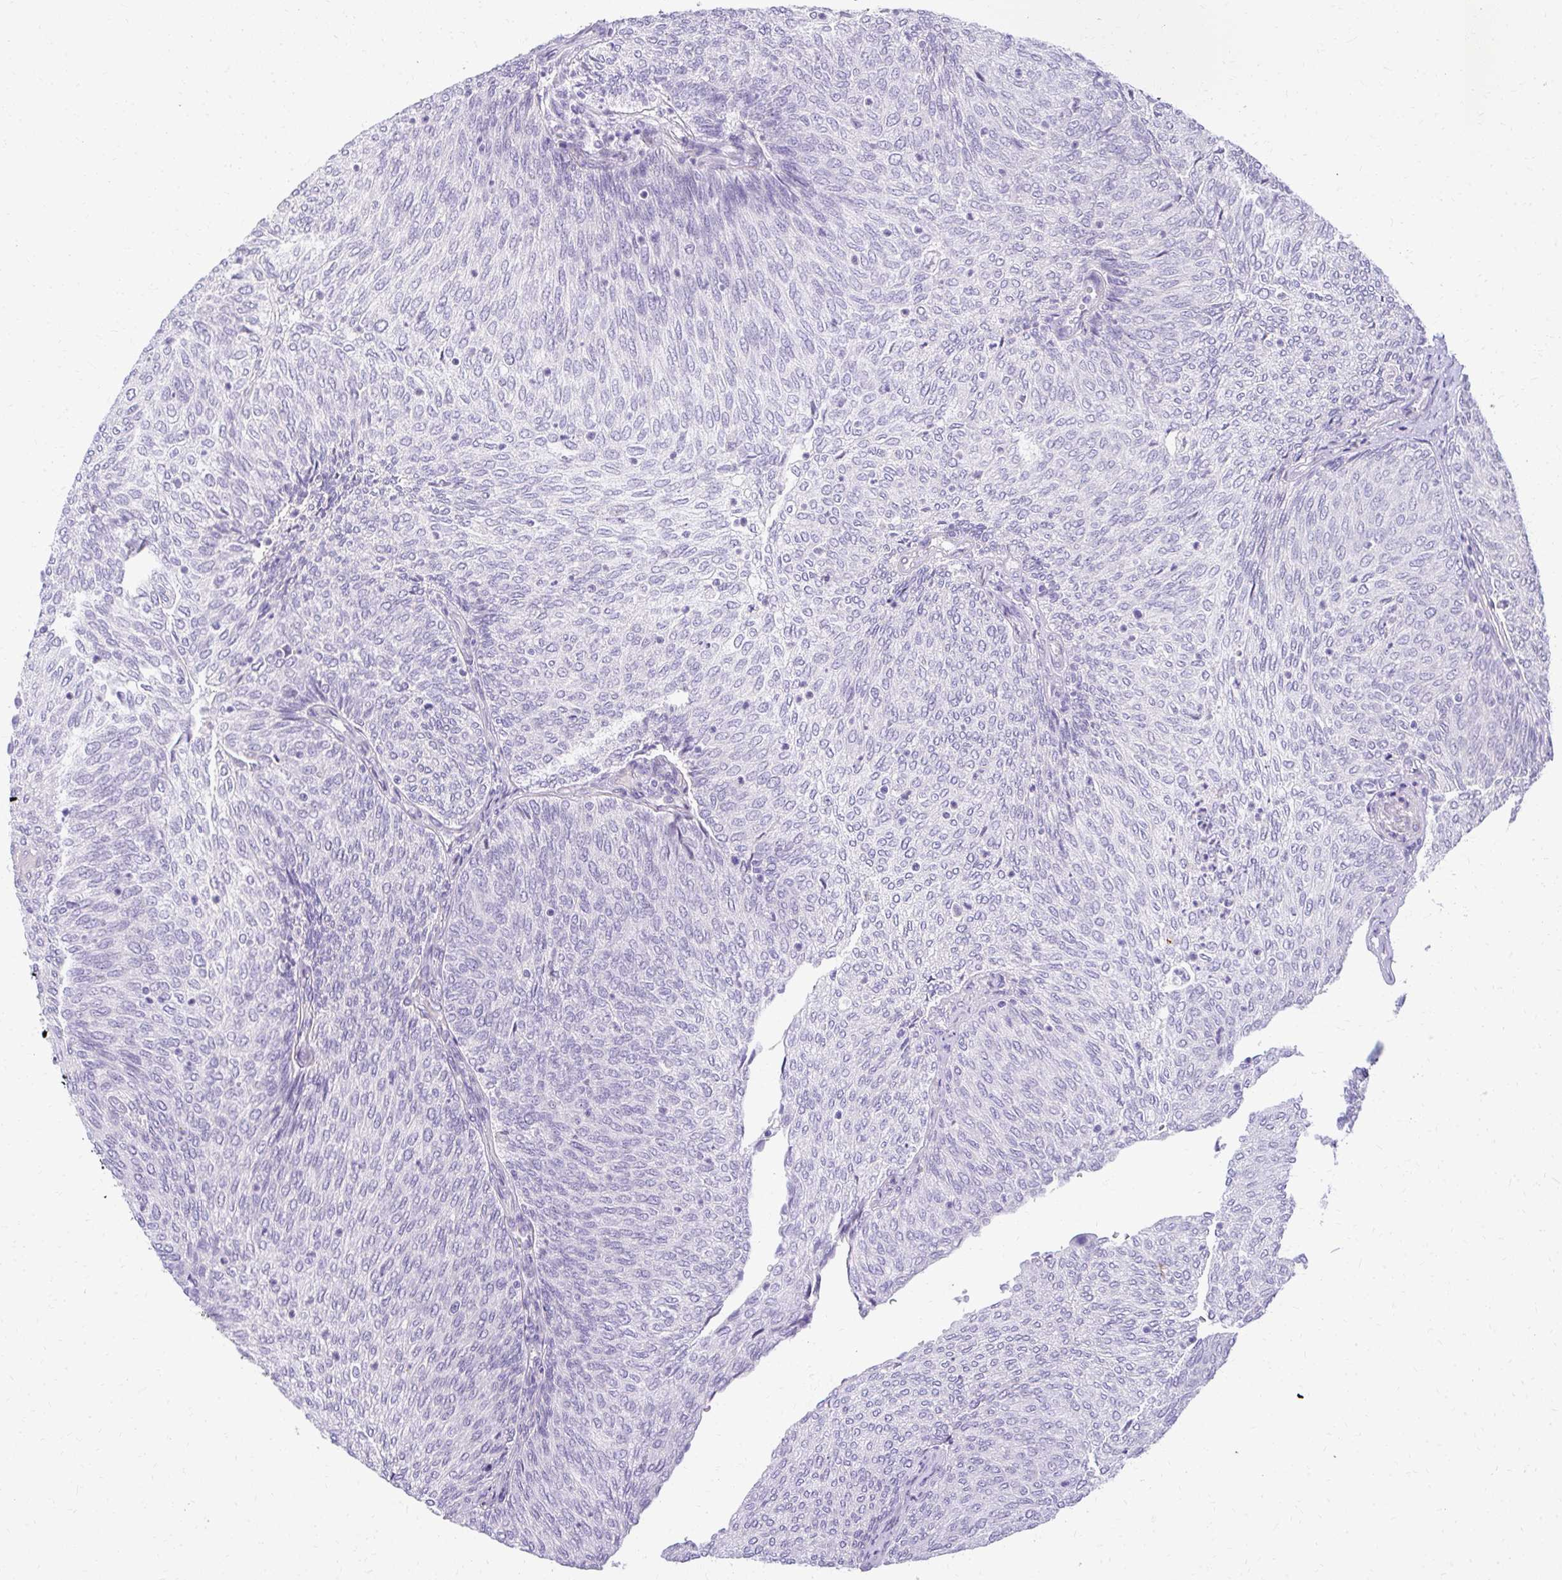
{"staining": {"intensity": "negative", "quantity": "none", "location": "none"}, "tissue": "urothelial cancer", "cell_type": "Tumor cells", "image_type": "cancer", "snomed": [{"axis": "morphology", "description": "Urothelial carcinoma, High grade"}, {"axis": "topography", "description": "Urinary bladder"}], "caption": "IHC of urothelial cancer demonstrates no positivity in tumor cells.", "gene": "PRAP1", "patient": {"sex": "female", "age": 79}}